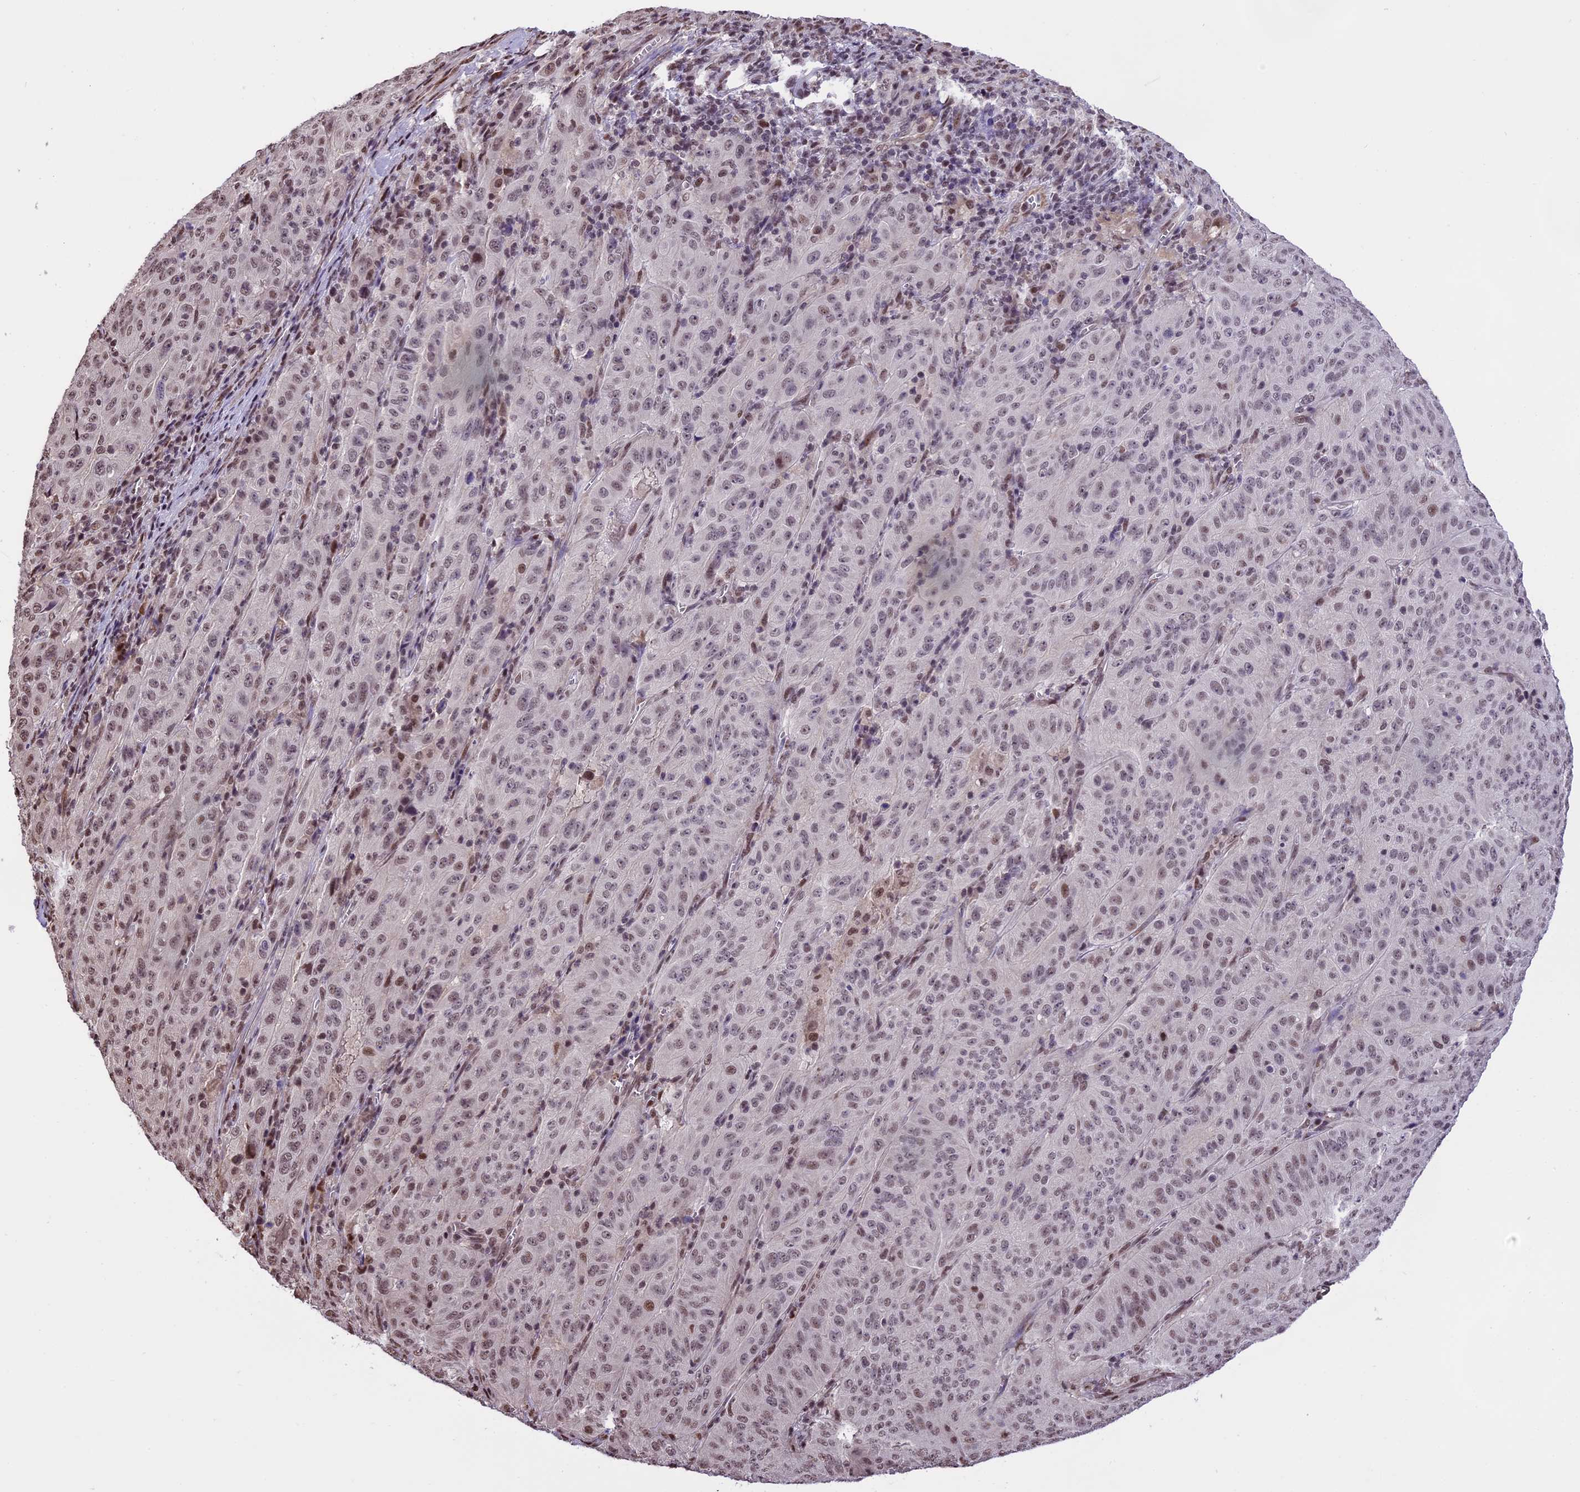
{"staining": {"intensity": "weak", "quantity": "25%-75%", "location": "nuclear"}, "tissue": "pancreatic cancer", "cell_type": "Tumor cells", "image_type": "cancer", "snomed": [{"axis": "morphology", "description": "Adenocarcinoma, NOS"}, {"axis": "topography", "description": "Pancreas"}], "caption": "This histopathology image exhibits IHC staining of adenocarcinoma (pancreatic), with low weak nuclear staining in about 25%-75% of tumor cells.", "gene": "POLR3E", "patient": {"sex": "male", "age": 63}}